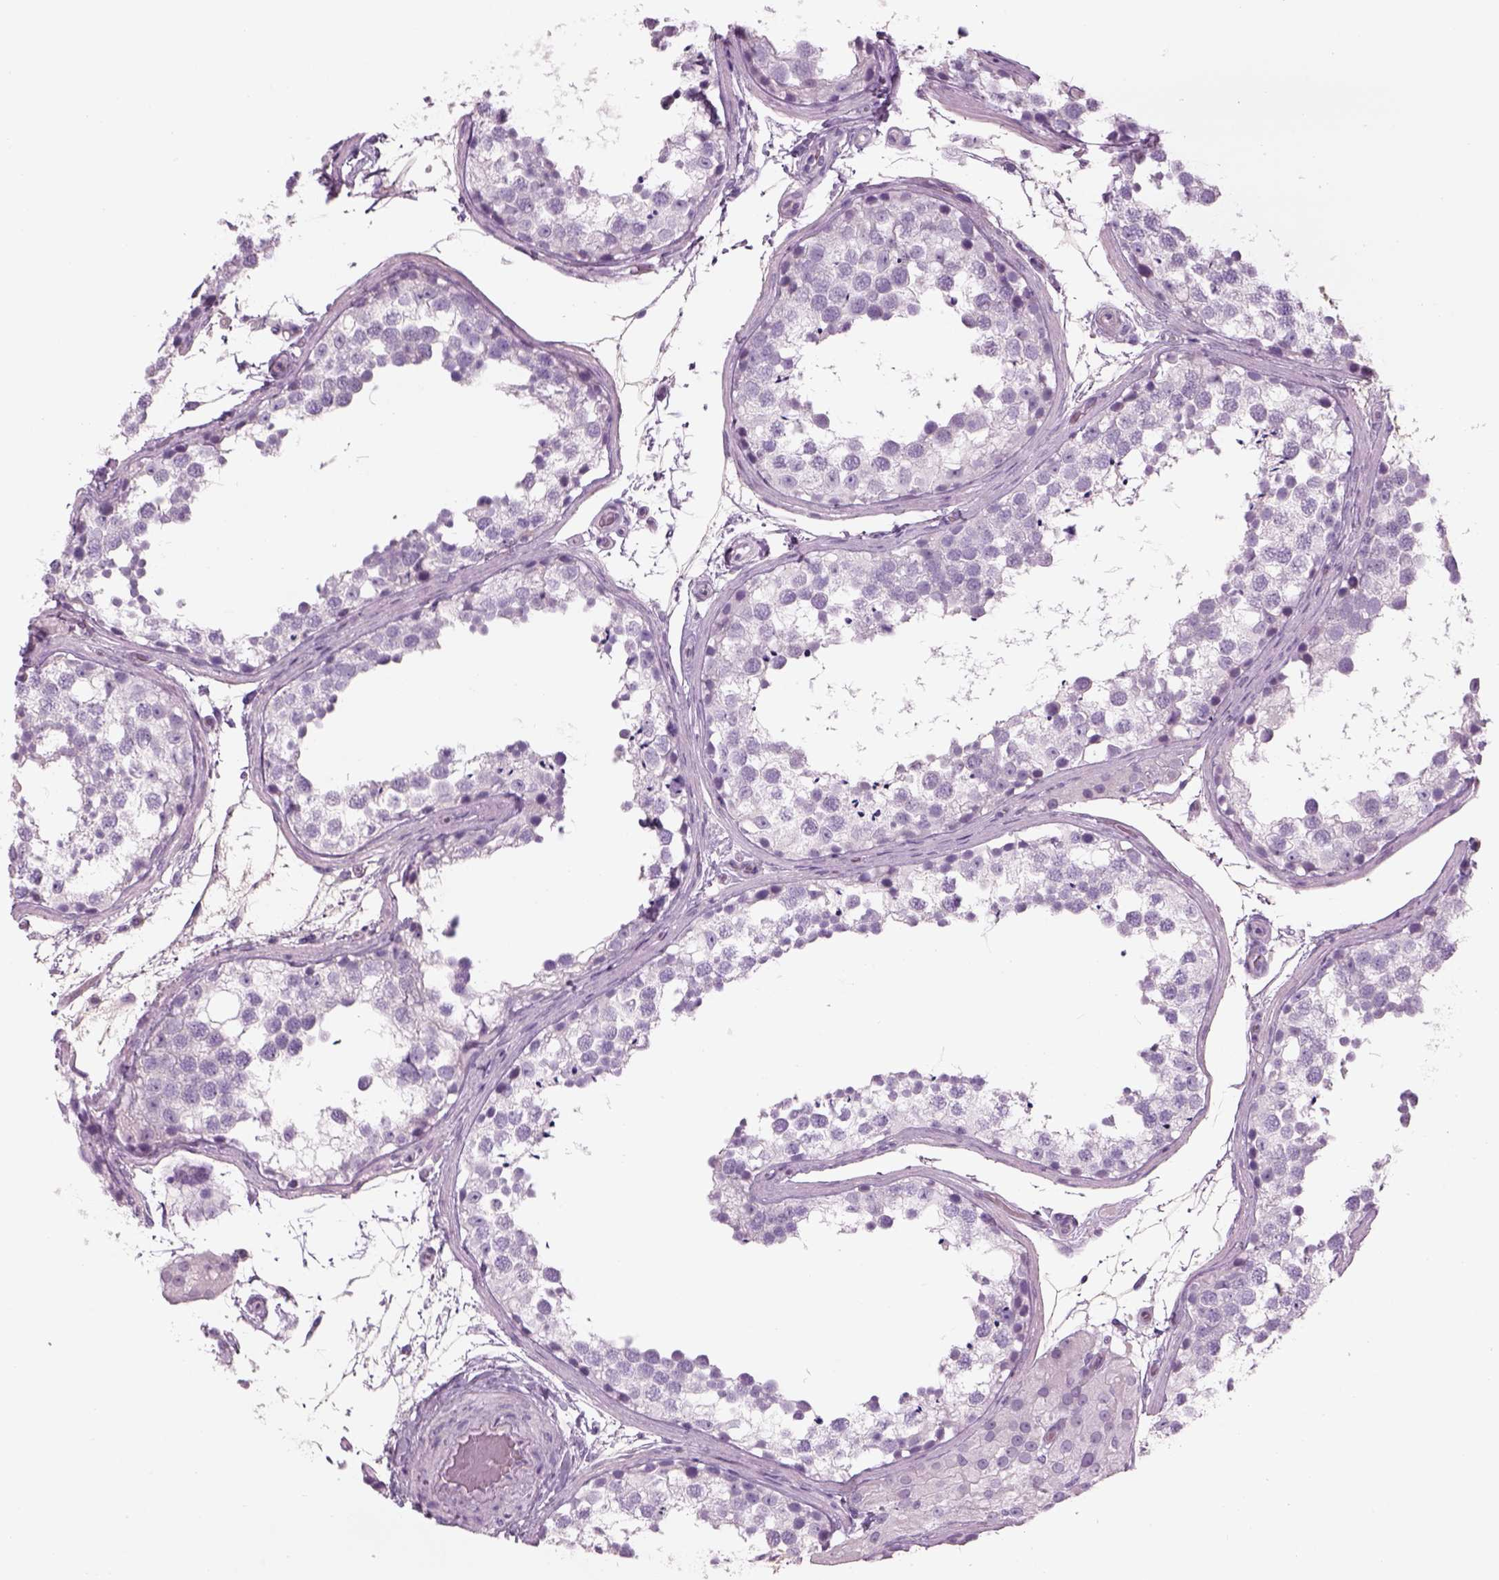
{"staining": {"intensity": "negative", "quantity": "none", "location": "none"}, "tissue": "testis", "cell_type": "Cells in seminiferous ducts", "image_type": "normal", "snomed": [{"axis": "morphology", "description": "Normal tissue, NOS"}, {"axis": "morphology", "description": "Seminoma, NOS"}, {"axis": "topography", "description": "Testis"}], "caption": "There is no significant expression in cells in seminiferous ducts of testis. The staining is performed using DAB (3,3'-diaminobenzidine) brown chromogen with nuclei counter-stained in using hematoxylin.", "gene": "GAS2L2", "patient": {"sex": "male", "age": 65}}